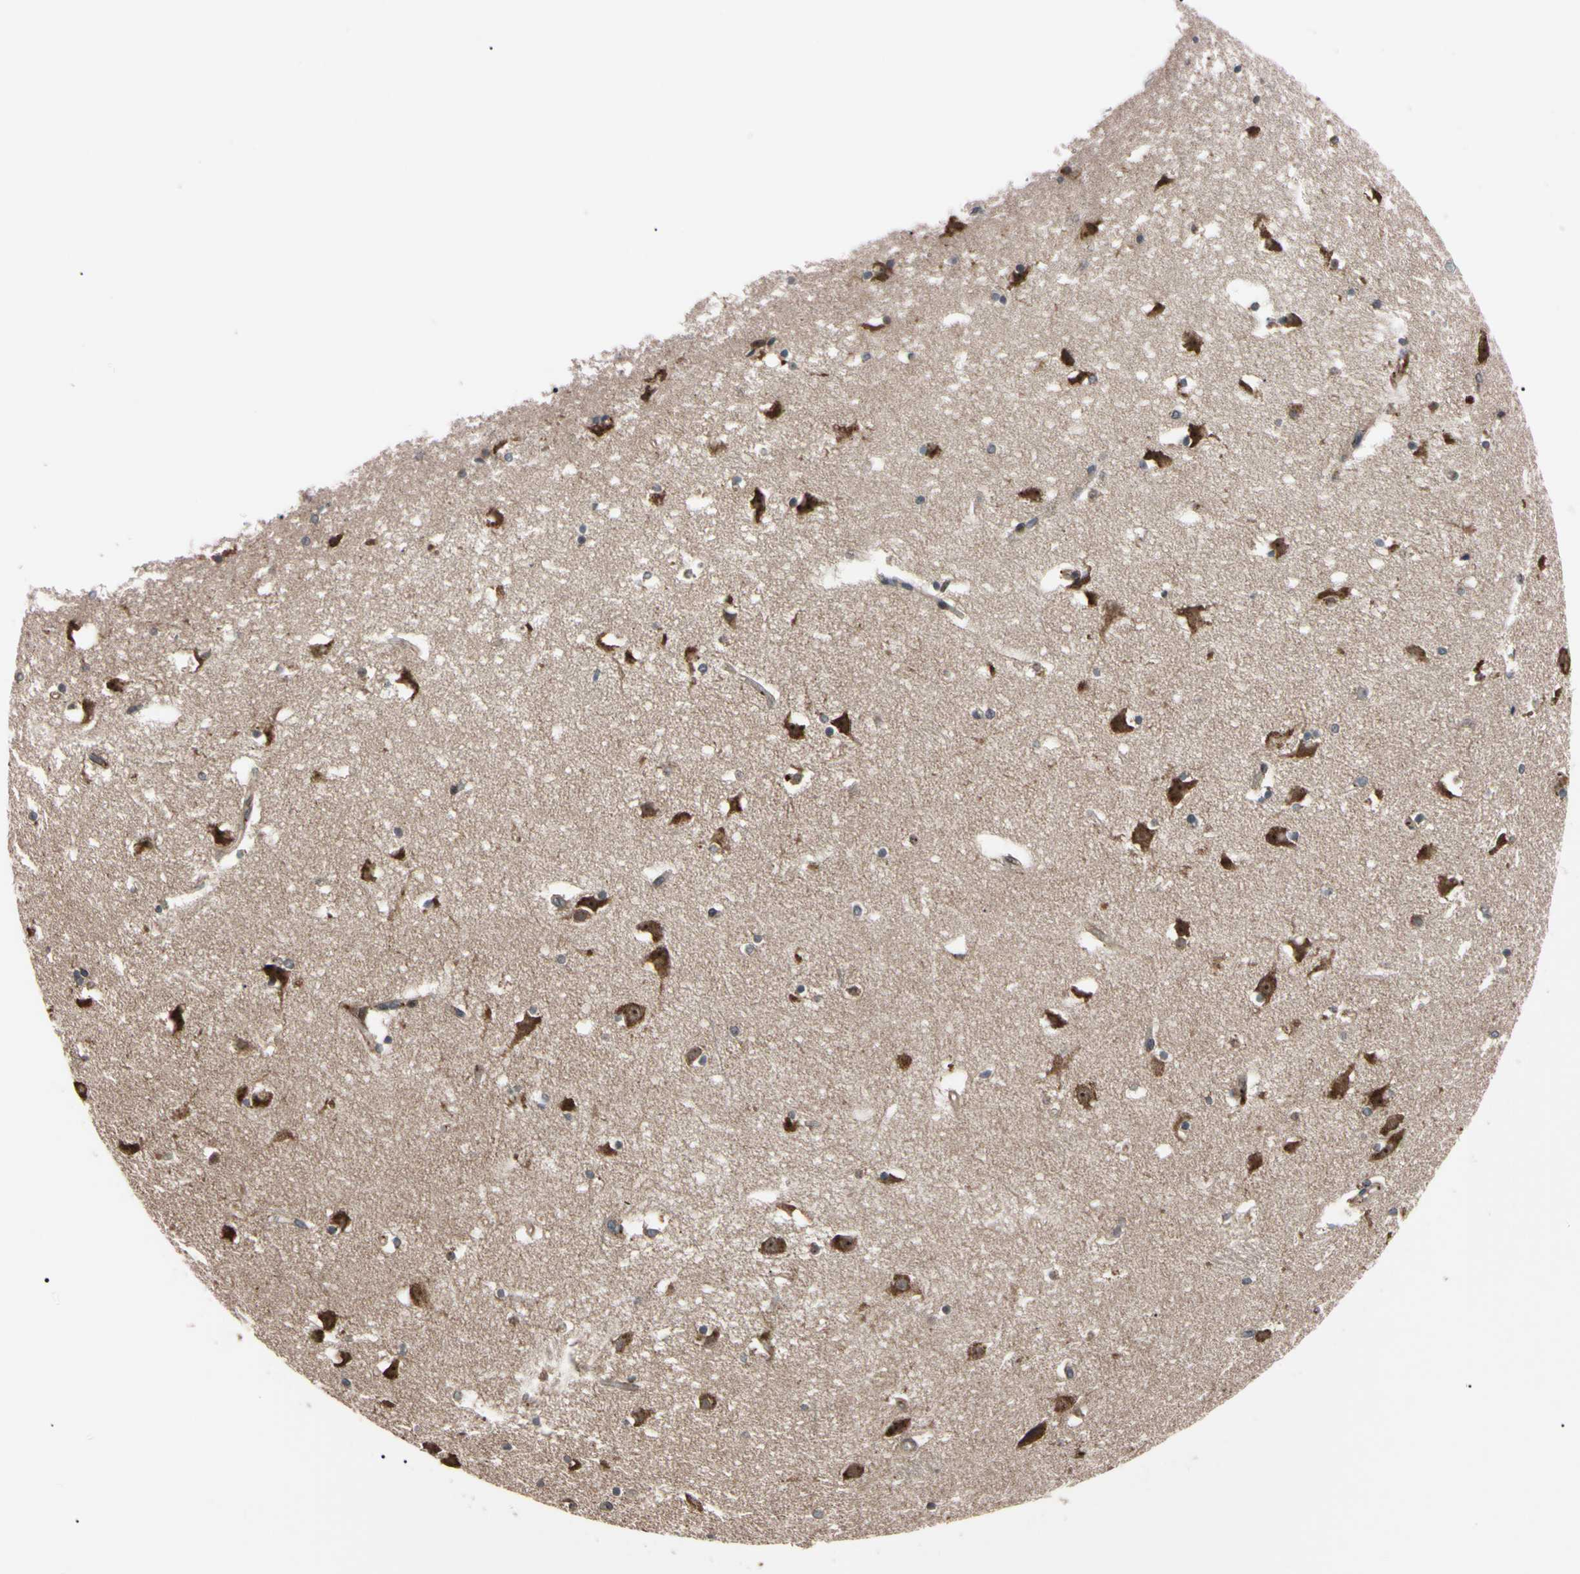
{"staining": {"intensity": "moderate", "quantity": ">75%", "location": "cytoplasmic/membranous"}, "tissue": "caudate", "cell_type": "Glial cells", "image_type": "normal", "snomed": [{"axis": "morphology", "description": "Normal tissue, NOS"}, {"axis": "topography", "description": "Lateral ventricle wall"}], "caption": "This is an image of immunohistochemistry (IHC) staining of normal caudate, which shows moderate positivity in the cytoplasmic/membranous of glial cells.", "gene": "GUCY1B1", "patient": {"sex": "male", "age": 45}}